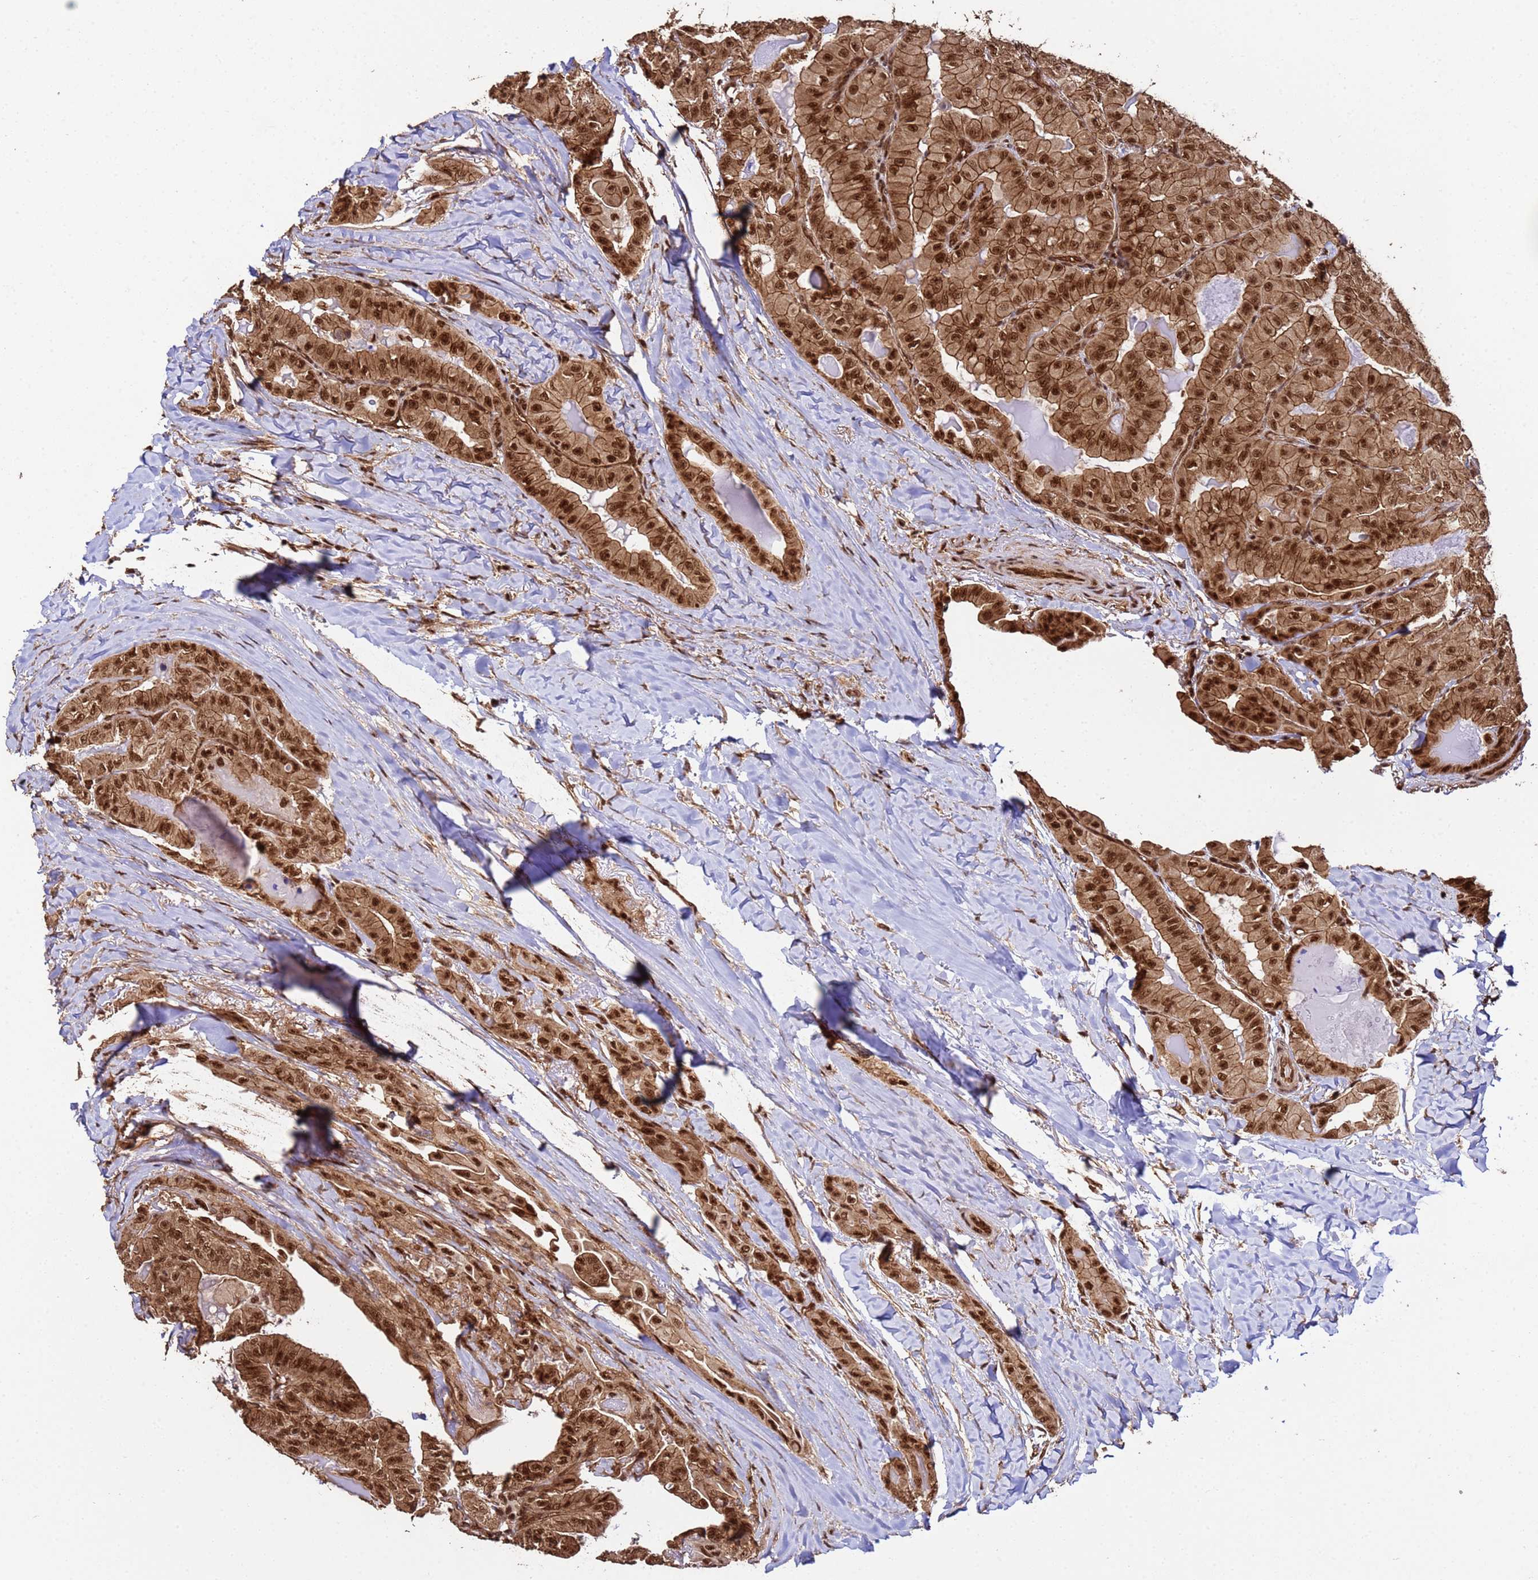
{"staining": {"intensity": "strong", "quantity": ">75%", "location": "cytoplasmic/membranous,nuclear"}, "tissue": "thyroid cancer", "cell_type": "Tumor cells", "image_type": "cancer", "snomed": [{"axis": "morphology", "description": "Papillary adenocarcinoma, NOS"}, {"axis": "topography", "description": "Thyroid gland"}], "caption": "Approximately >75% of tumor cells in thyroid cancer display strong cytoplasmic/membranous and nuclear protein expression as visualized by brown immunohistochemical staining.", "gene": "SYF2", "patient": {"sex": "female", "age": 68}}